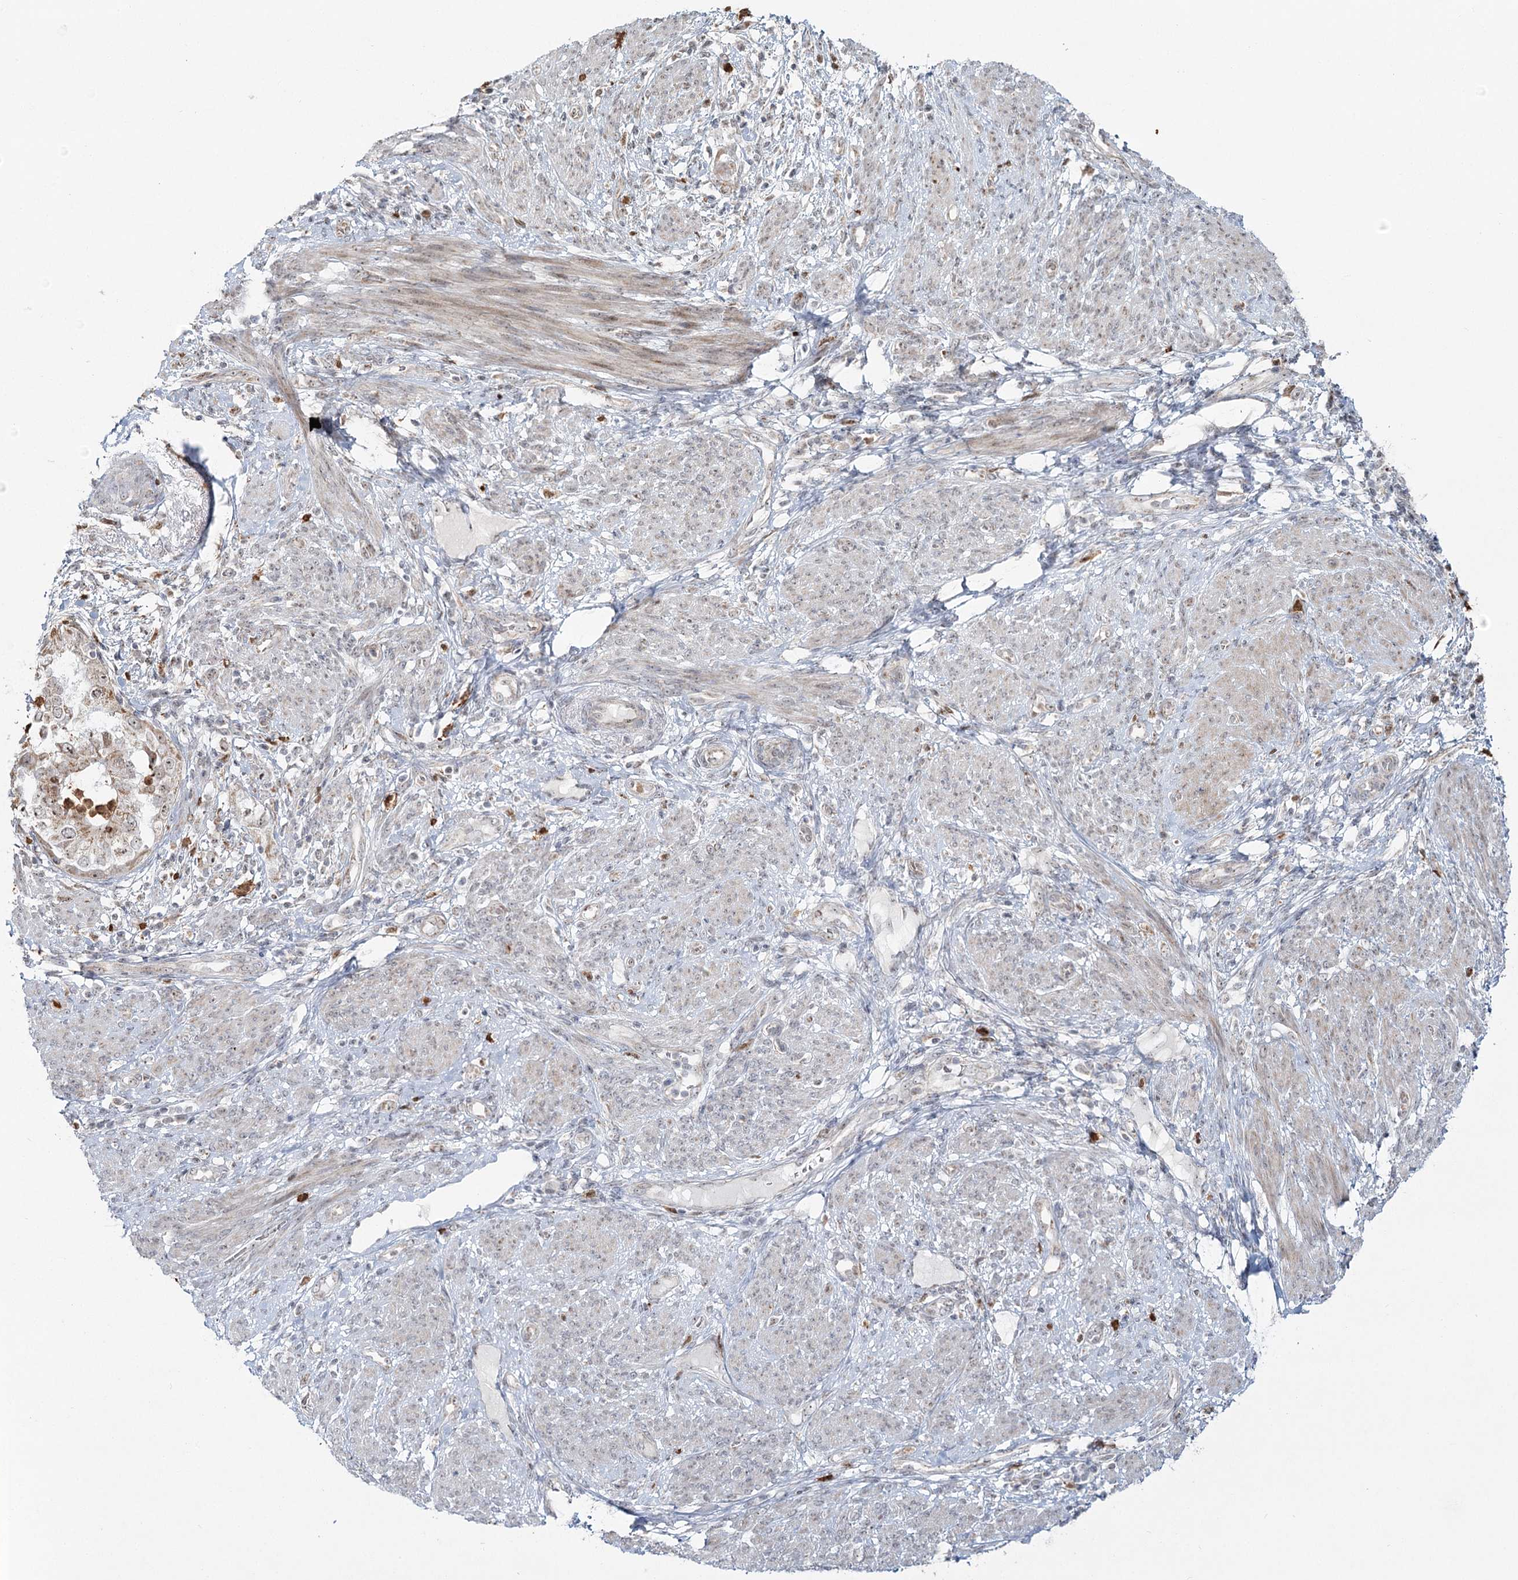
{"staining": {"intensity": "moderate", "quantity": "<25%", "location": "cytoplasmic/membranous,nuclear"}, "tissue": "endometrial cancer", "cell_type": "Tumor cells", "image_type": "cancer", "snomed": [{"axis": "morphology", "description": "Adenocarcinoma, NOS"}, {"axis": "topography", "description": "Endometrium"}], "caption": "High-magnification brightfield microscopy of adenocarcinoma (endometrial) stained with DAB (brown) and counterstained with hematoxylin (blue). tumor cells exhibit moderate cytoplasmic/membranous and nuclear positivity is identified in approximately<25% of cells.", "gene": "ATAD1", "patient": {"sex": "female", "age": 85}}